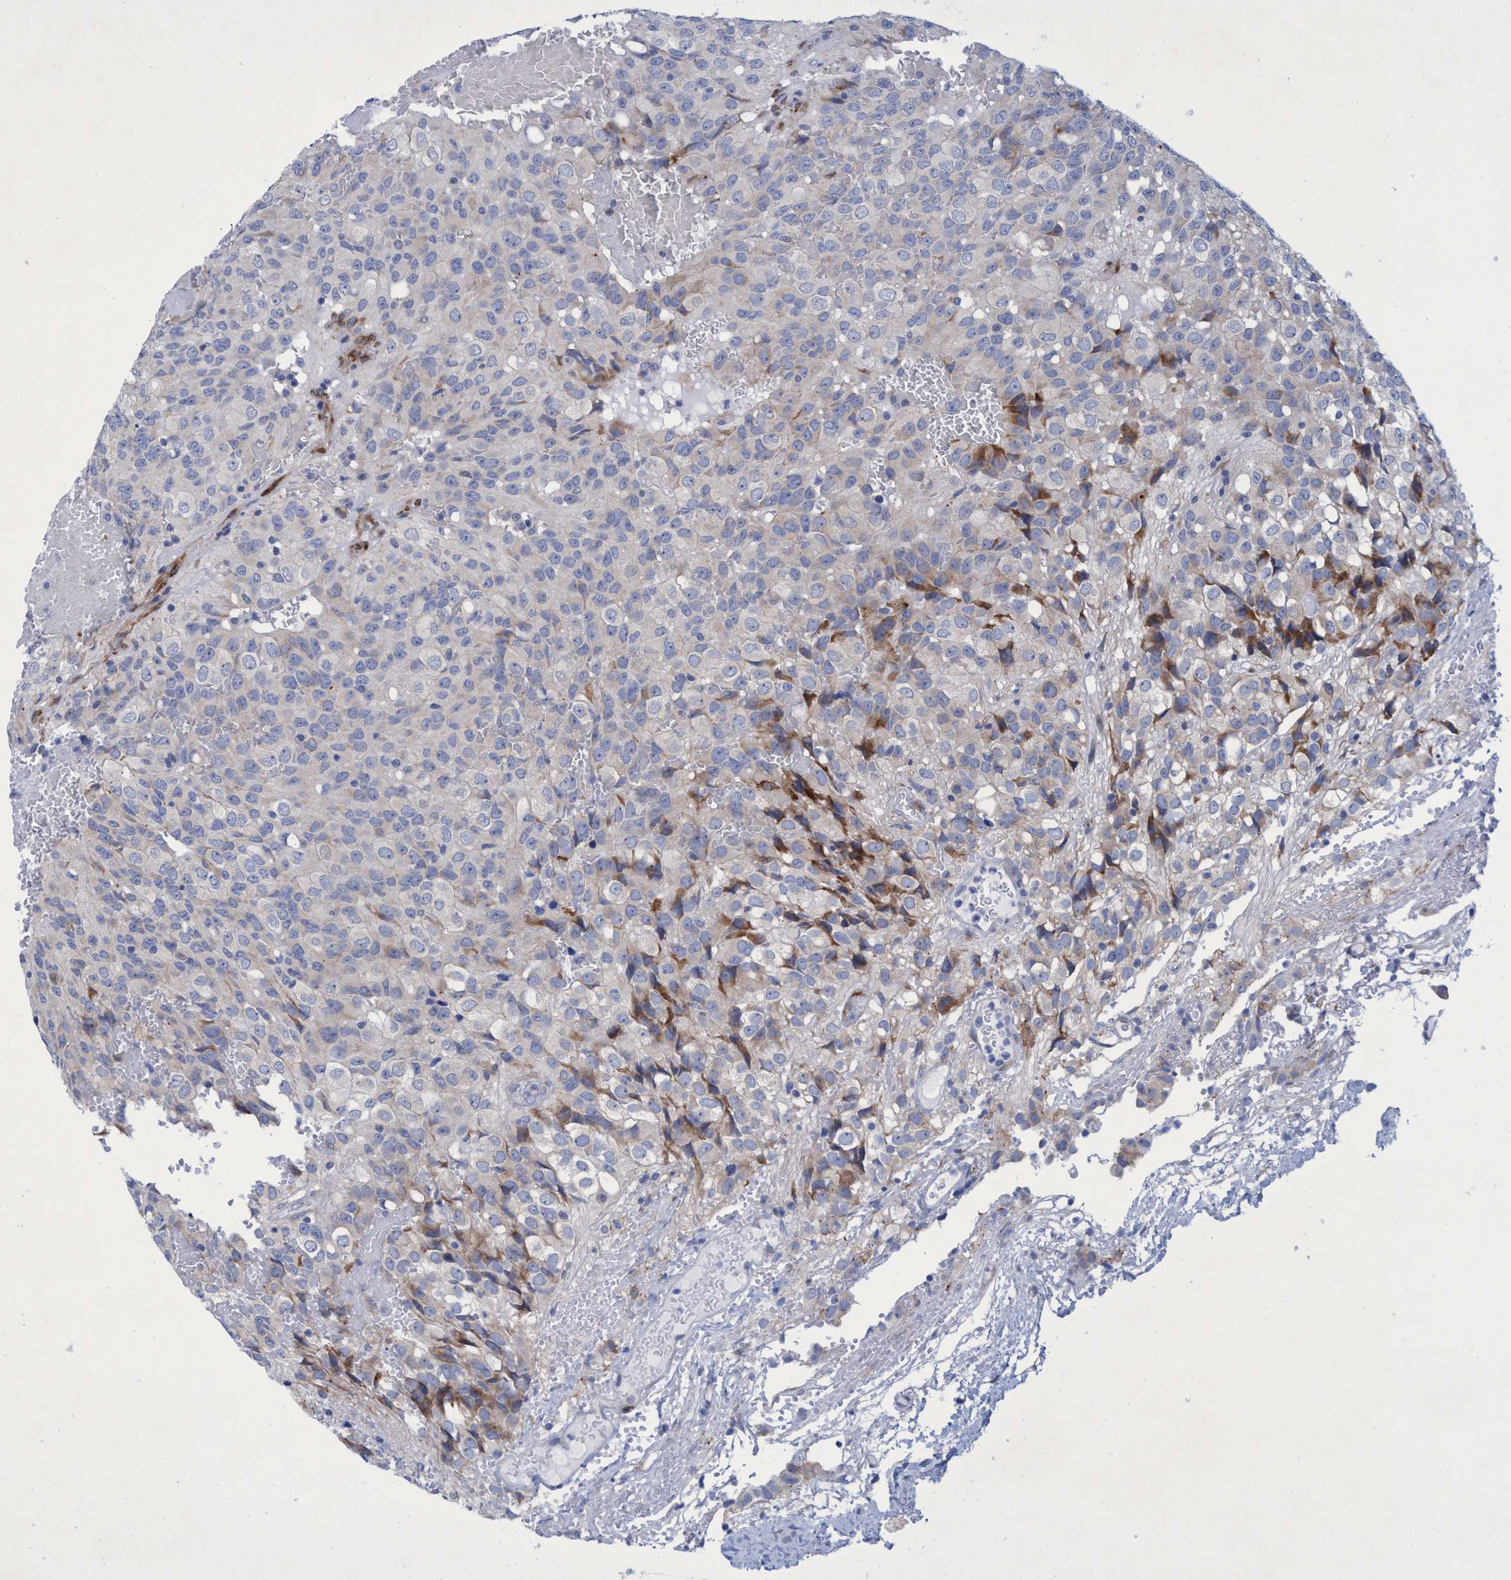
{"staining": {"intensity": "negative", "quantity": "none", "location": "none"}, "tissue": "glioma", "cell_type": "Tumor cells", "image_type": "cancer", "snomed": [{"axis": "morphology", "description": "Glioma, malignant, High grade"}, {"axis": "topography", "description": "Brain"}], "caption": "Malignant high-grade glioma was stained to show a protein in brown. There is no significant positivity in tumor cells.", "gene": "R3HCC1", "patient": {"sex": "male", "age": 32}}